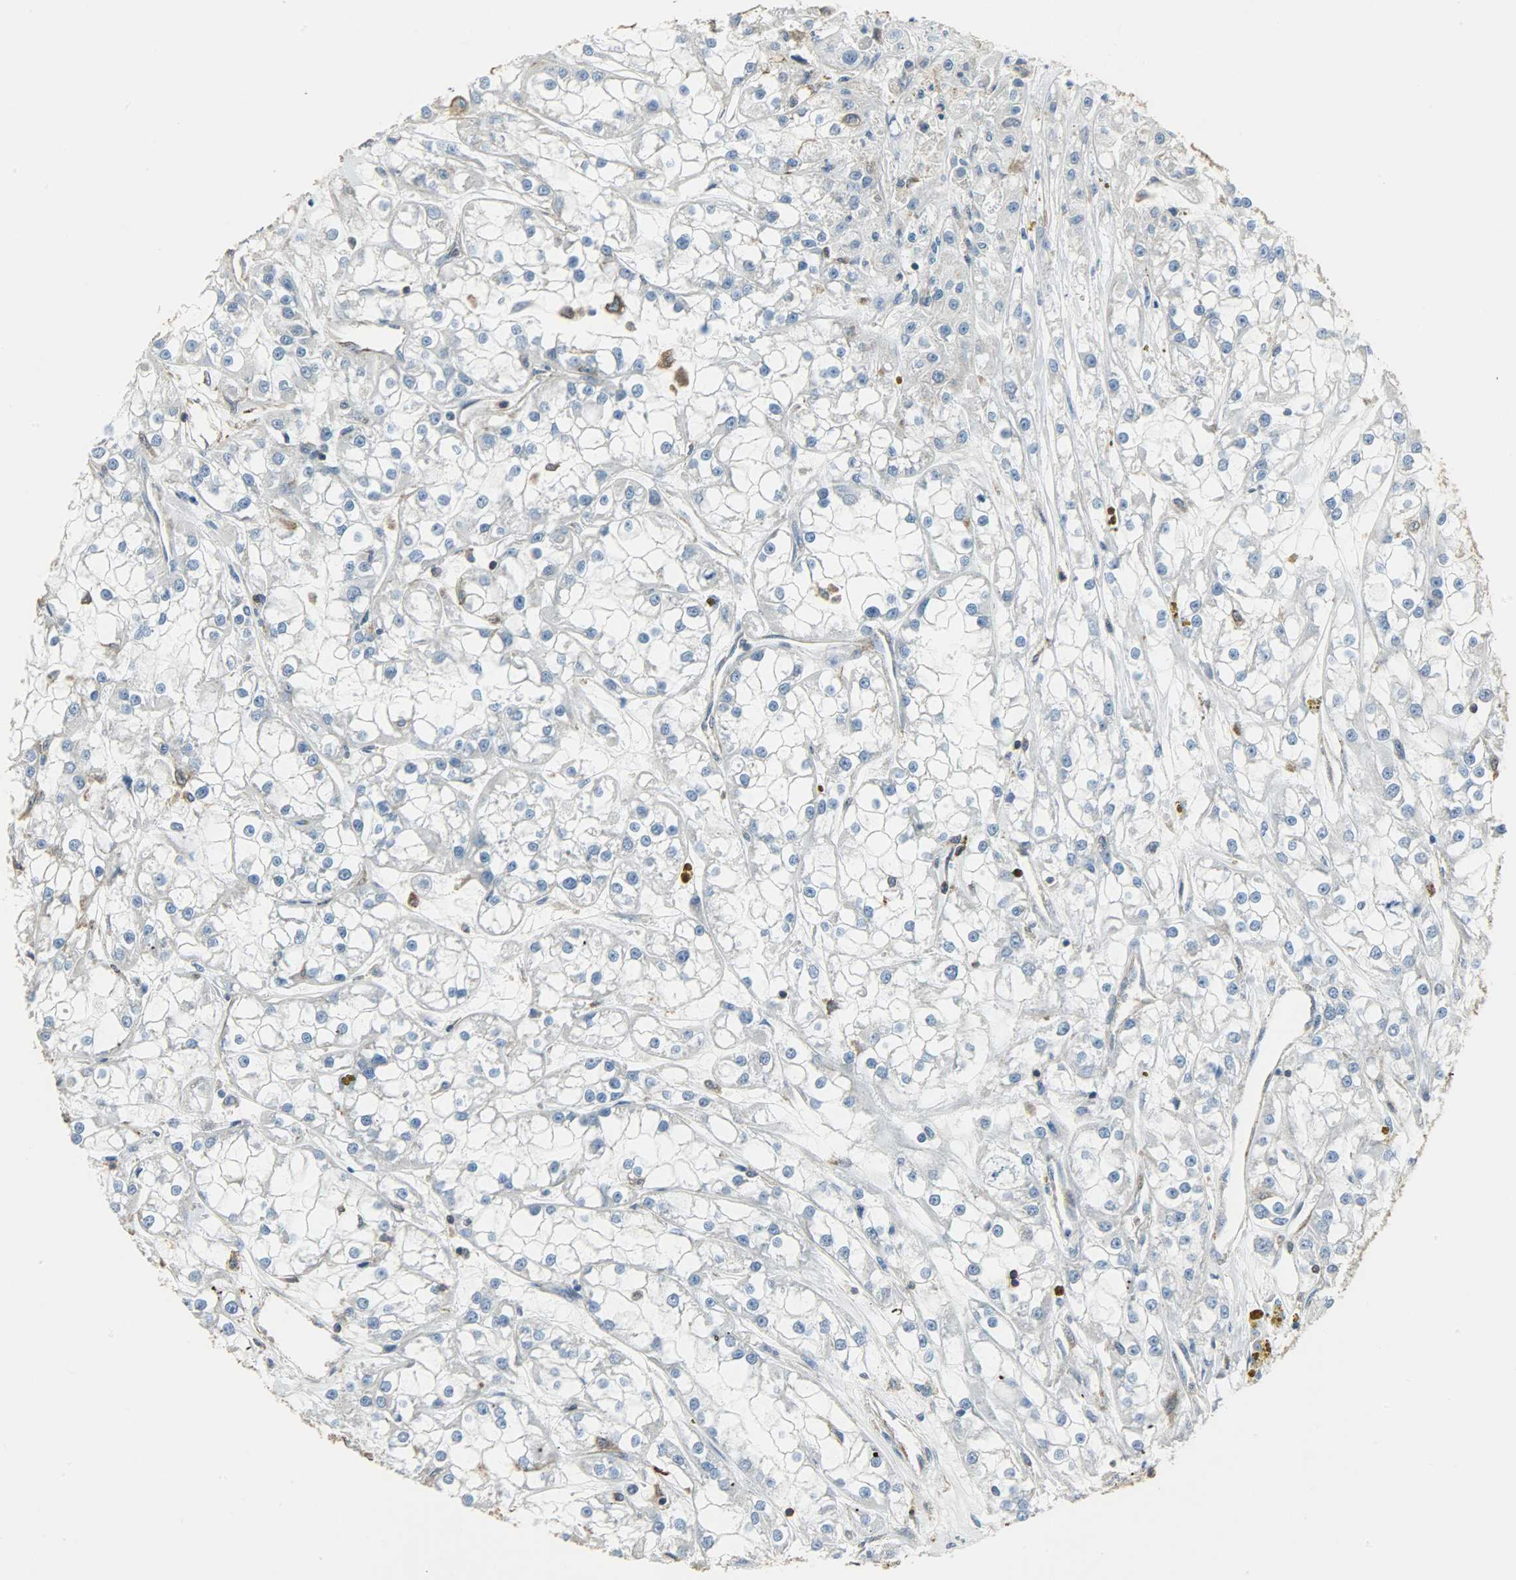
{"staining": {"intensity": "weak", "quantity": ">75%", "location": "cytoplasmic/membranous"}, "tissue": "renal cancer", "cell_type": "Tumor cells", "image_type": "cancer", "snomed": [{"axis": "morphology", "description": "Adenocarcinoma, NOS"}, {"axis": "topography", "description": "Kidney"}], "caption": "Protein analysis of renal adenocarcinoma tissue exhibits weak cytoplasmic/membranous positivity in approximately >75% of tumor cells.", "gene": "DNAJA4", "patient": {"sex": "female", "age": 52}}